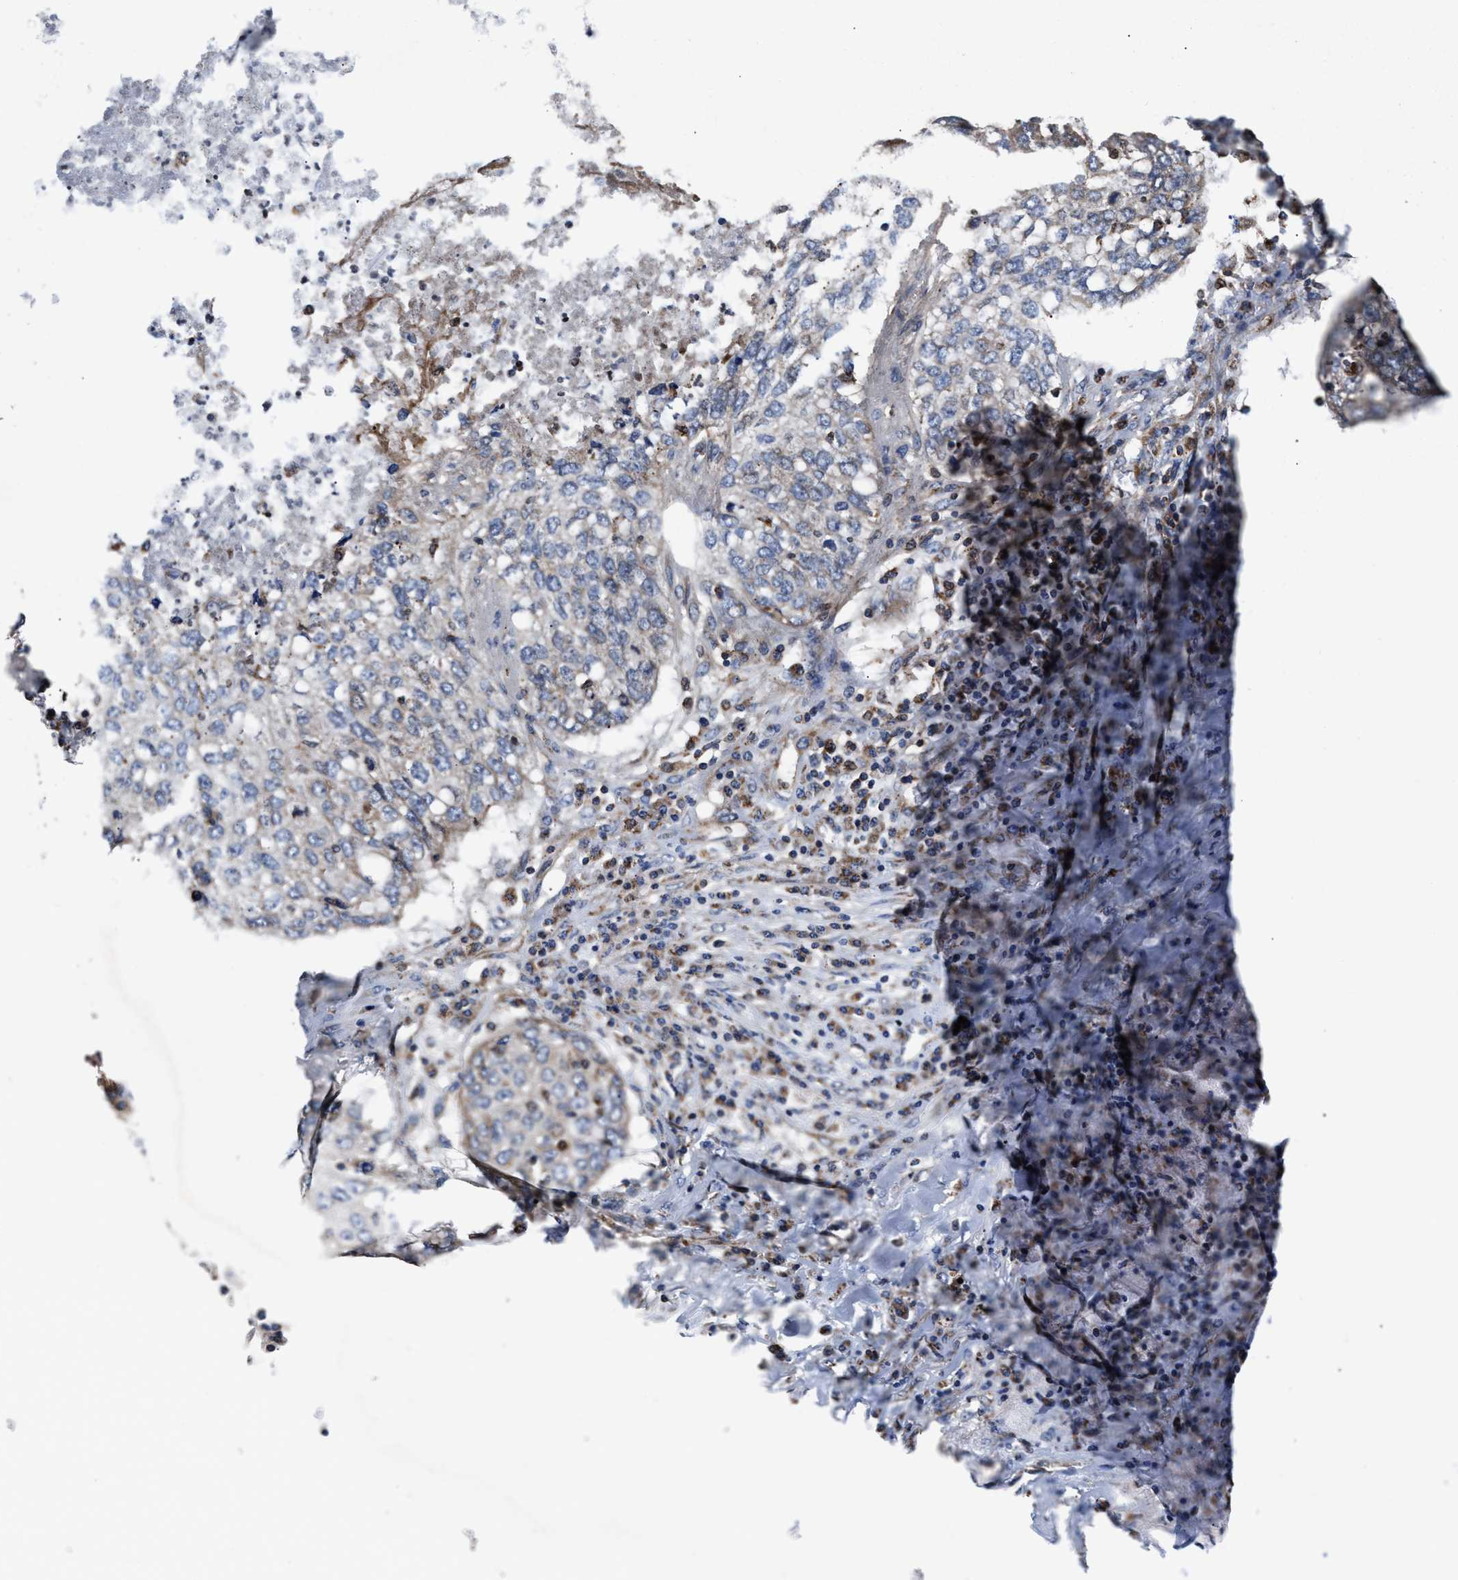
{"staining": {"intensity": "negative", "quantity": "none", "location": "none"}, "tissue": "lung cancer", "cell_type": "Tumor cells", "image_type": "cancer", "snomed": [{"axis": "morphology", "description": "Squamous cell carcinoma, NOS"}, {"axis": "topography", "description": "Lung"}], "caption": "An image of lung cancer (squamous cell carcinoma) stained for a protein reveals no brown staining in tumor cells.", "gene": "PRR15L", "patient": {"sex": "female", "age": 63}}